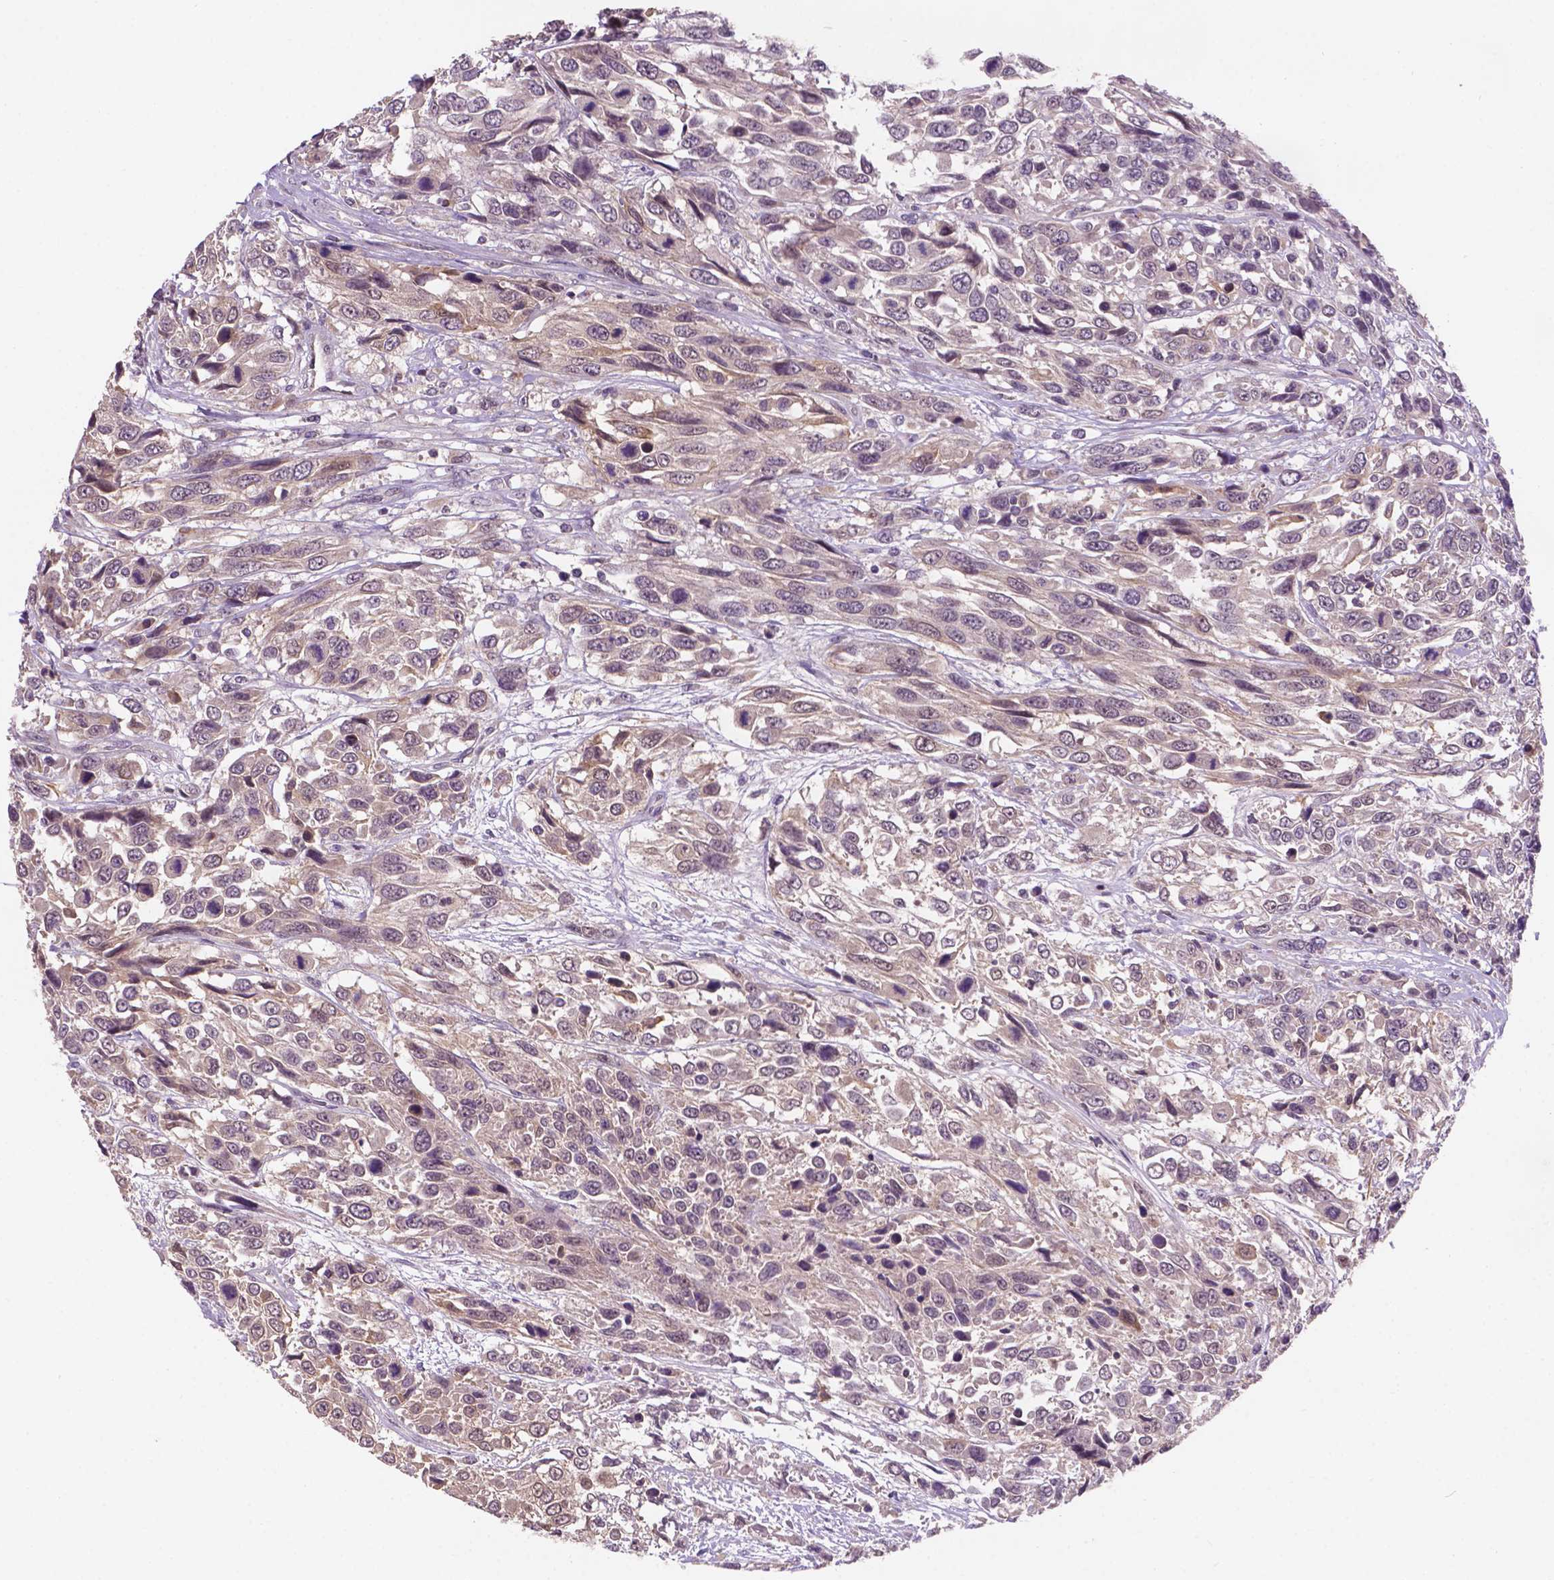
{"staining": {"intensity": "moderate", "quantity": "<25%", "location": "cytoplasmic/membranous"}, "tissue": "urothelial cancer", "cell_type": "Tumor cells", "image_type": "cancer", "snomed": [{"axis": "morphology", "description": "Urothelial carcinoma, High grade"}, {"axis": "topography", "description": "Urinary bladder"}], "caption": "The immunohistochemical stain shows moderate cytoplasmic/membranous staining in tumor cells of high-grade urothelial carcinoma tissue.", "gene": "GXYLT2", "patient": {"sex": "female", "age": 70}}